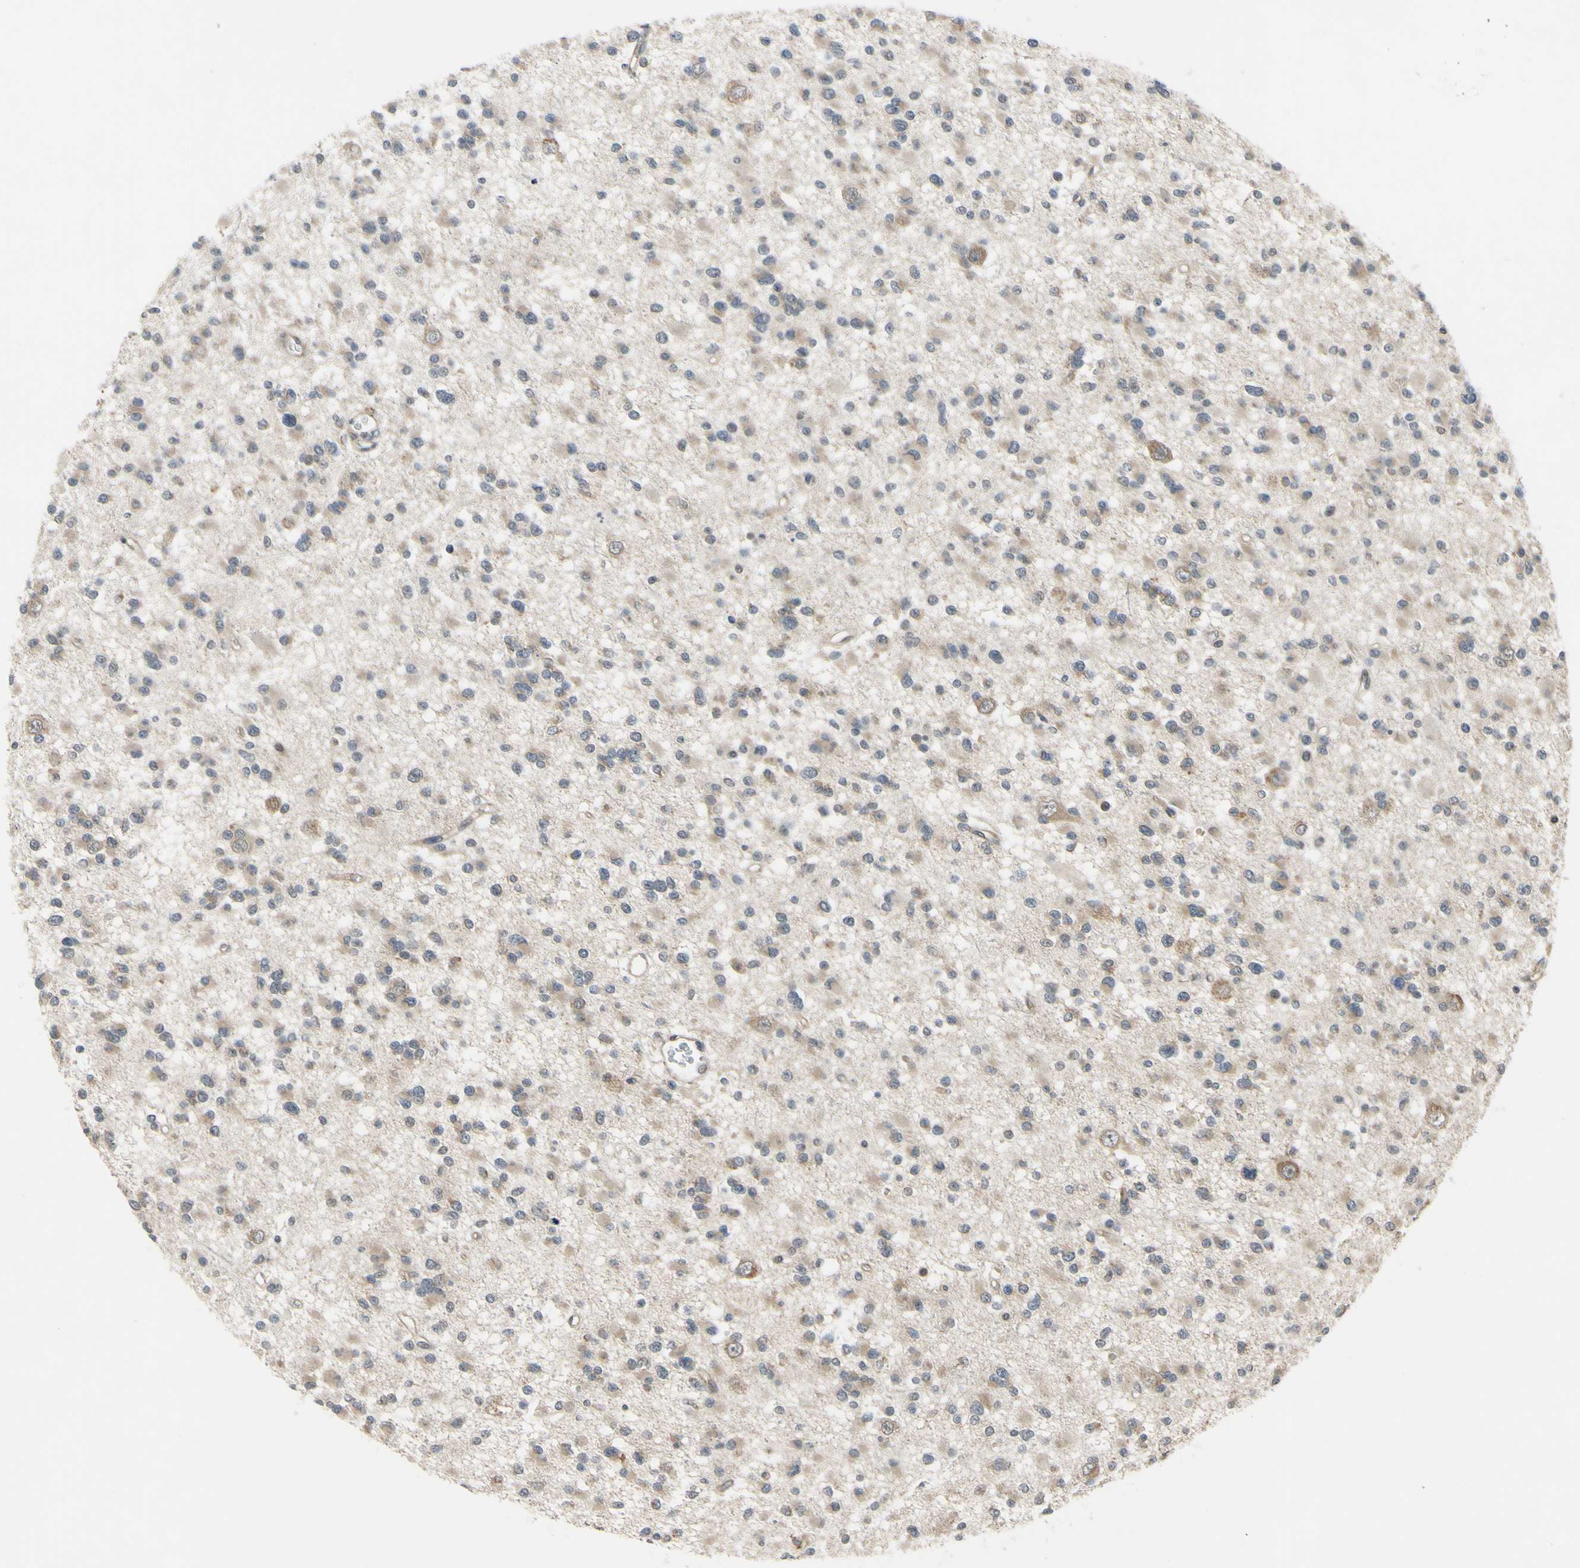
{"staining": {"intensity": "moderate", "quantity": ">75%", "location": "cytoplasmic/membranous"}, "tissue": "glioma", "cell_type": "Tumor cells", "image_type": "cancer", "snomed": [{"axis": "morphology", "description": "Glioma, malignant, Low grade"}, {"axis": "topography", "description": "Brain"}], "caption": "Immunohistochemistry (DAB (3,3'-diaminobenzidine)) staining of human malignant low-grade glioma reveals moderate cytoplasmic/membranous protein staining in about >75% of tumor cells. The protein is stained brown, and the nuclei are stained in blue (DAB IHC with brightfield microscopy, high magnification).", "gene": "COMMD9", "patient": {"sex": "female", "age": 22}}